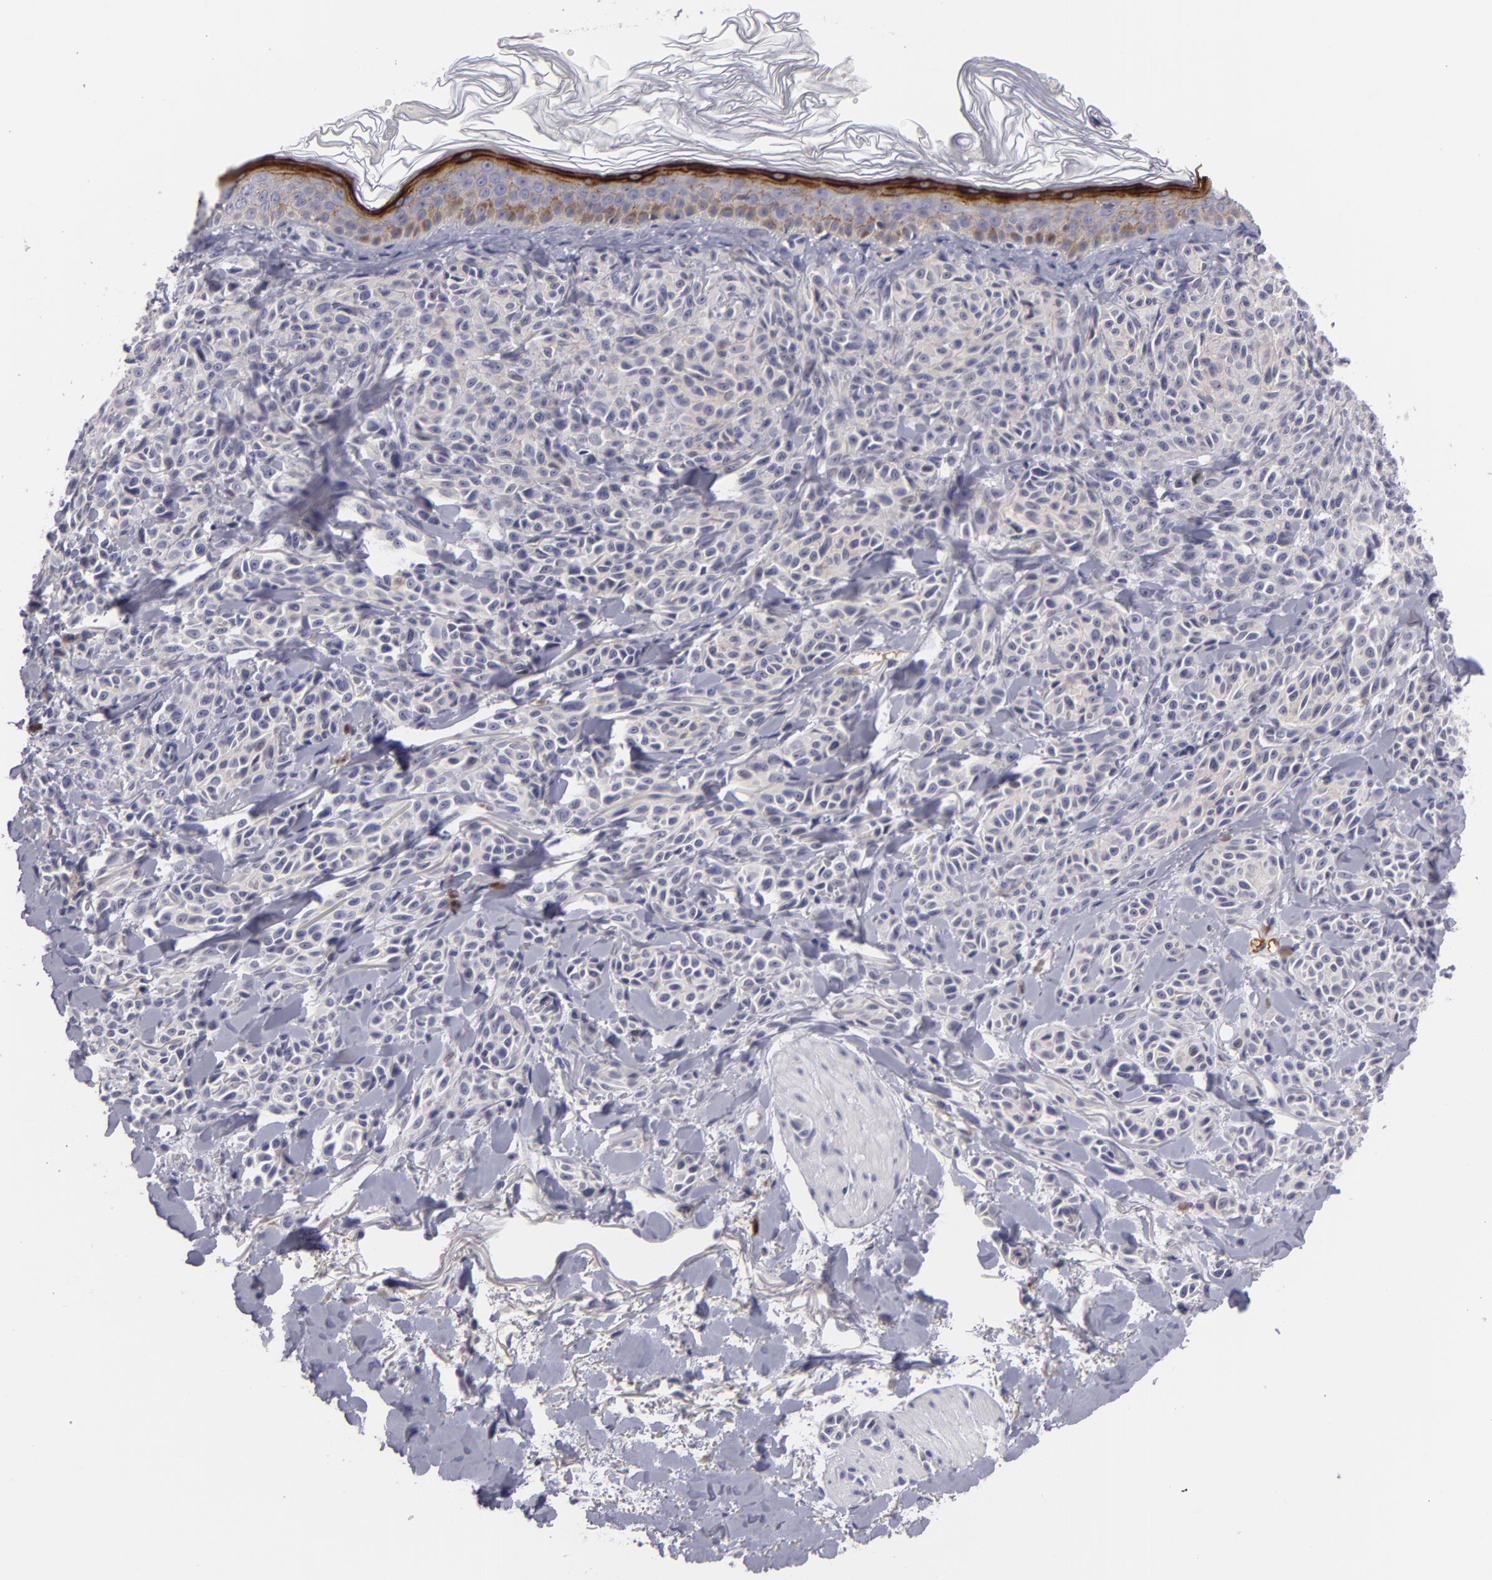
{"staining": {"intensity": "negative", "quantity": "none", "location": "none"}, "tissue": "melanoma", "cell_type": "Tumor cells", "image_type": "cancer", "snomed": [{"axis": "morphology", "description": "Malignant melanoma, NOS"}, {"axis": "topography", "description": "Skin"}], "caption": "High power microscopy image of an IHC micrograph of melanoma, revealing no significant expression in tumor cells.", "gene": "CTNNB1", "patient": {"sex": "female", "age": 73}}